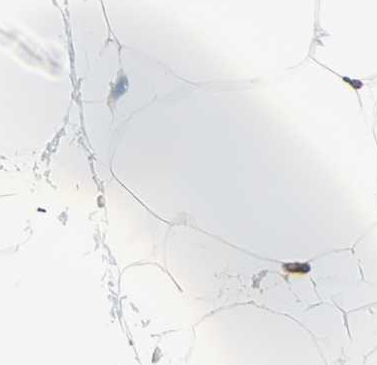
{"staining": {"intensity": "negative", "quantity": "none", "location": "none"}, "tissue": "adipose tissue", "cell_type": "Adipocytes", "image_type": "normal", "snomed": [{"axis": "morphology", "description": "Normal tissue, NOS"}, {"axis": "morphology", "description": "Duct carcinoma"}, {"axis": "topography", "description": "Breast"}, {"axis": "topography", "description": "Adipose tissue"}], "caption": "Unremarkable adipose tissue was stained to show a protein in brown. There is no significant expression in adipocytes. (DAB (3,3'-diaminobenzidine) IHC, high magnification).", "gene": "NES", "patient": {"sex": "female", "age": 37}}